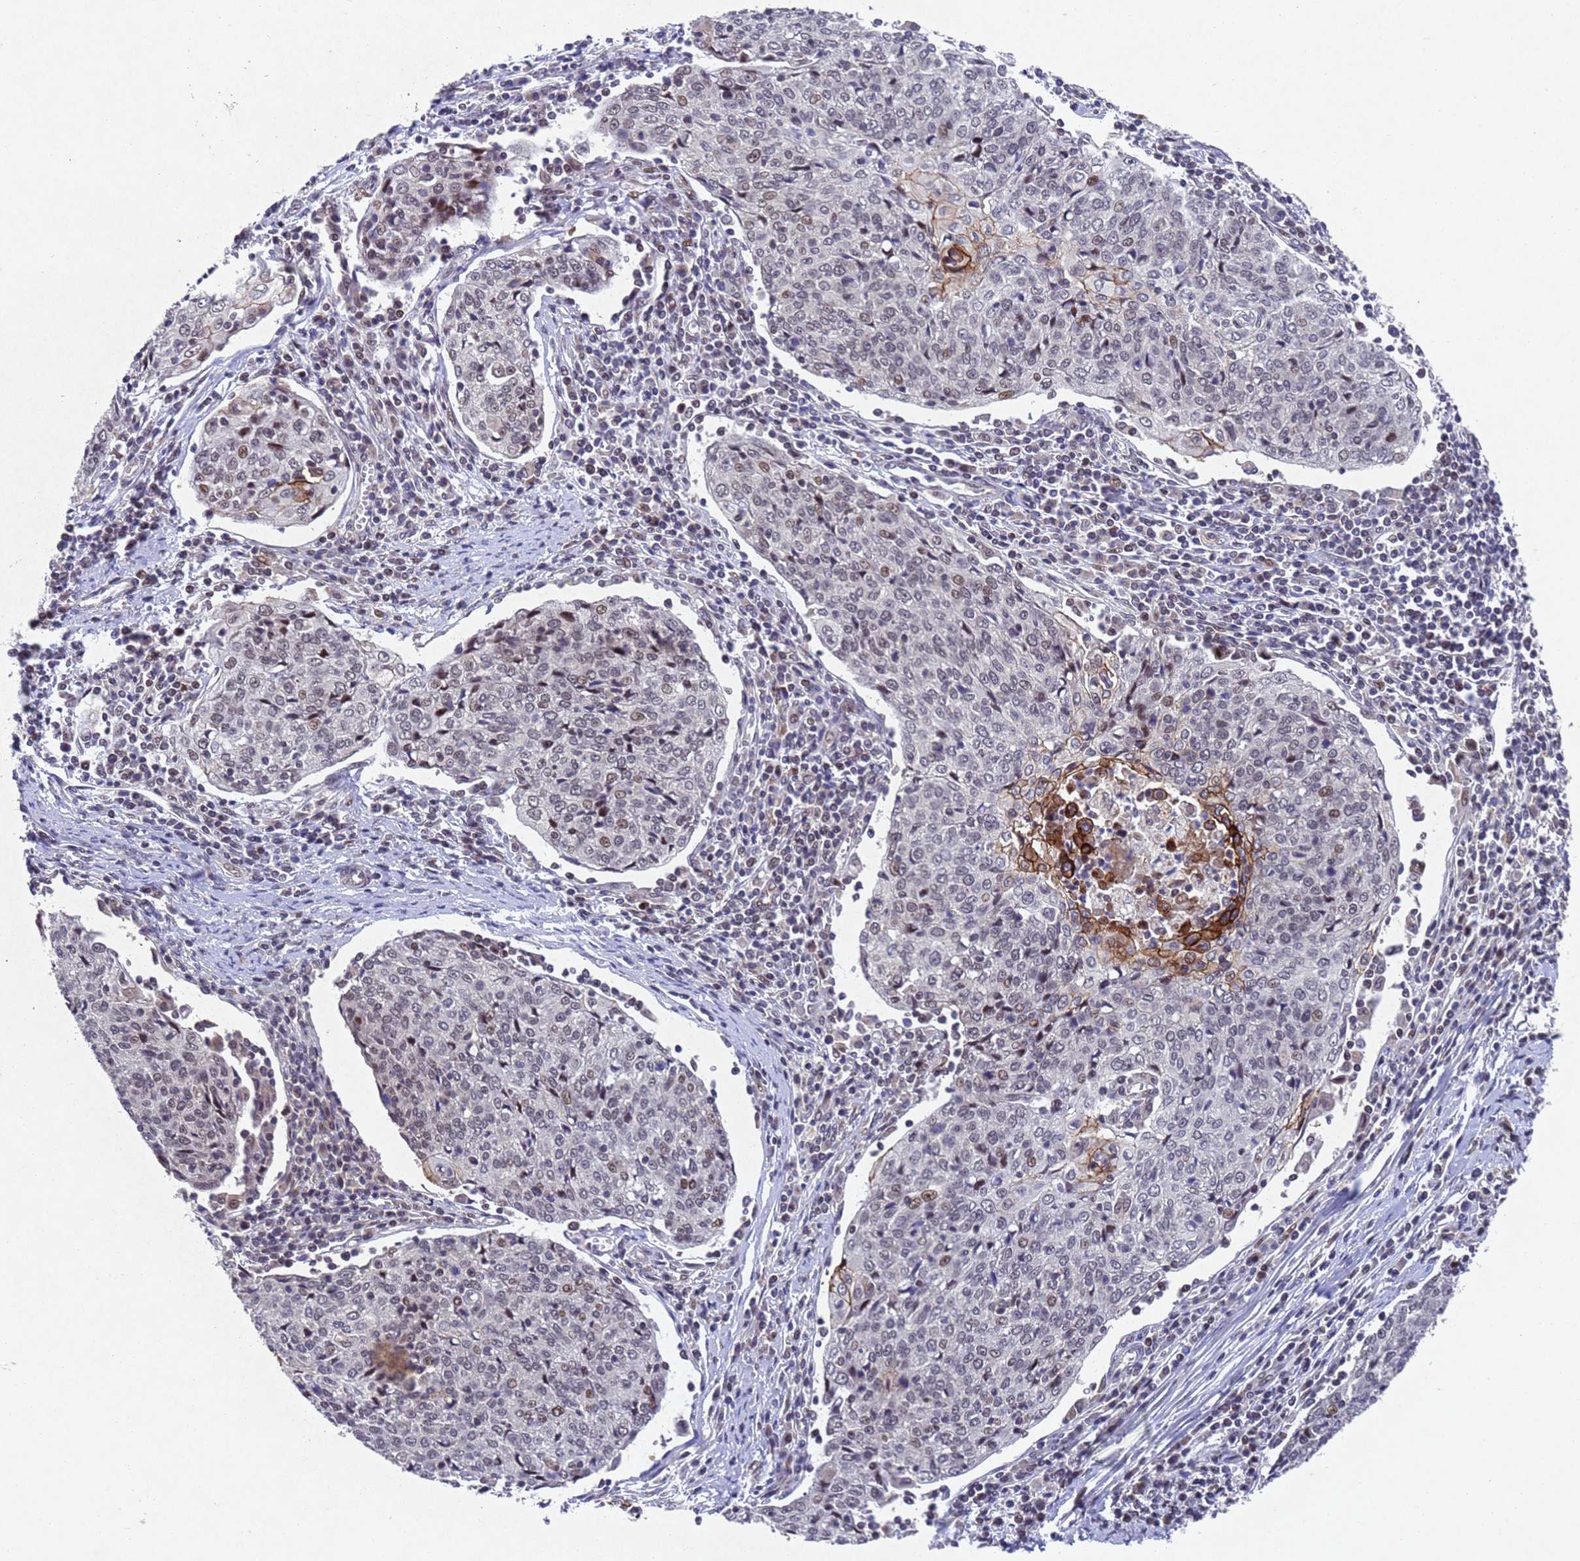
{"staining": {"intensity": "strong", "quantity": "<25%", "location": "cytoplasmic/membranous,nuclear"}, "tissue": "cervical cancer", "cell_type": "Tumor cells", "image_type": "cancer", "snomed": [{"axis": "morphology", "description": "Squamous cell carcinoma, NOS"}, {"axis": "topography", "description": "Cervix"}], "caption": "This photomicrograph displays immunohistochemistry staining of cervical squamous cell carcinoma, with medium strong cytoplasmic/membranous and nuclear expression in approximately <25% of tumor cells.", "gene": "TBK1", "patient": {"sex": "female", "age": 48}}